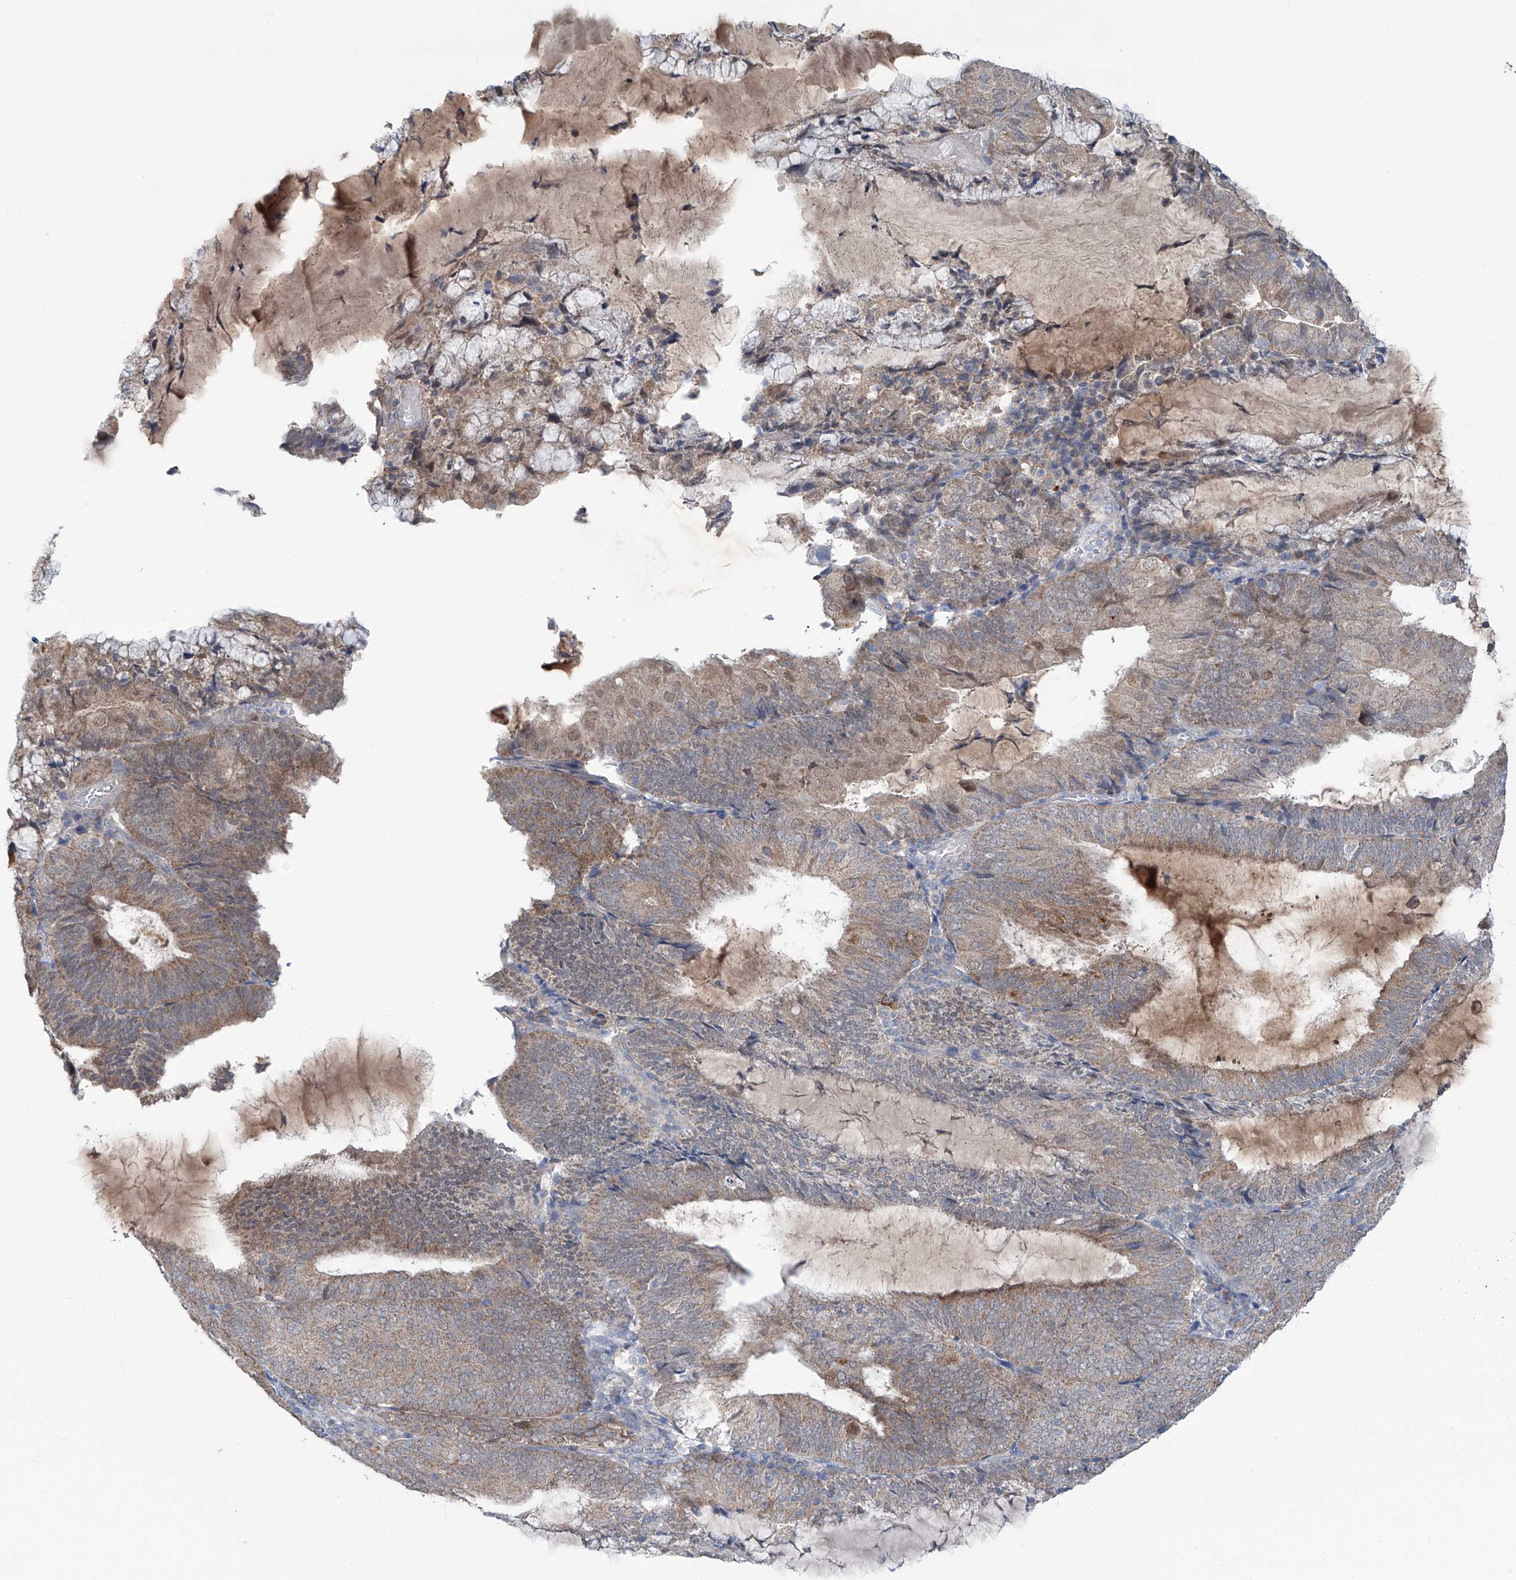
{"staining": {"intensity": "weak", "quantity": ">75%", "location": "cytoplasmic/membranous,nuclear"}, "tissue": "endometrial cancer", "cell_type": "Tumor cells", "image_type": "cancer", "snomed": [{"axis": "morphology", "description": "Adenocarcinoma, NOS"}, {"axis": "topography", "description": "Endometrium"}], "caption": "Brown immunohistochemical staining in endometrial adenocarcinoma exhibits weak cytoplasmic/membranous and nuclear expression in approximately >75% of tumor cells.", "gene": "SIX4", "patient": {"sex": "female", "age": 81}}